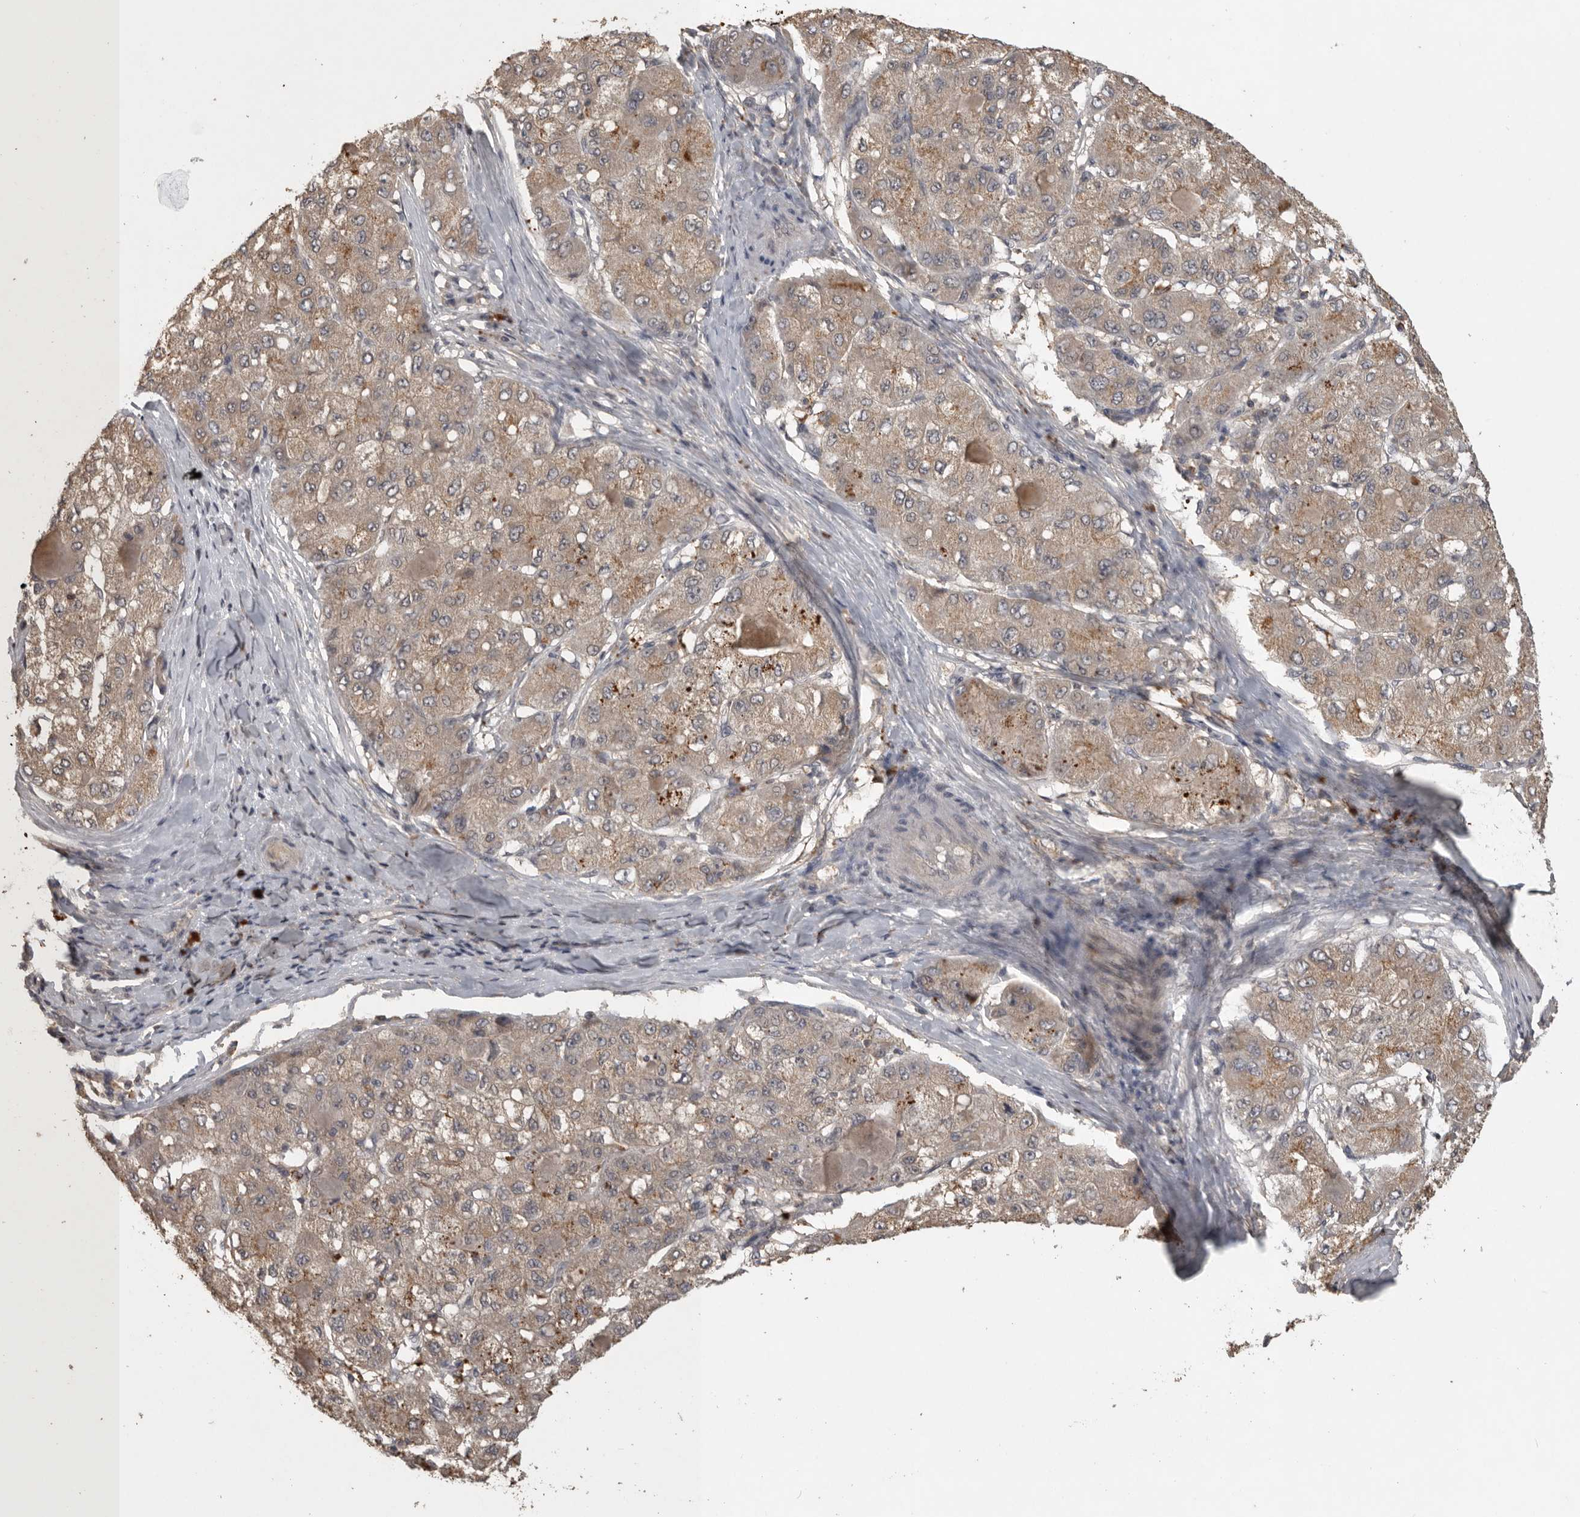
{"staining": {"intensity": "weak", "quantity": ">75%", "location": "cytoplasmic/membranous"}, "tissue": "liver cancer", "cell_type": "Tumor cells", "image_type": "cancer", "snomed": [{"axis": "morphology", "description": "Carcinoma, Hepatocellular, NOS"}, {"axis": "topography", "description": "Liver"}], "caption": "Tumor cells display low levels of weak cytoplasmic/membranous staining in about >75% of cells in liver cancer.", "gene": "ADAMTS4", "patient": {"sex": "male", "age": 80}}